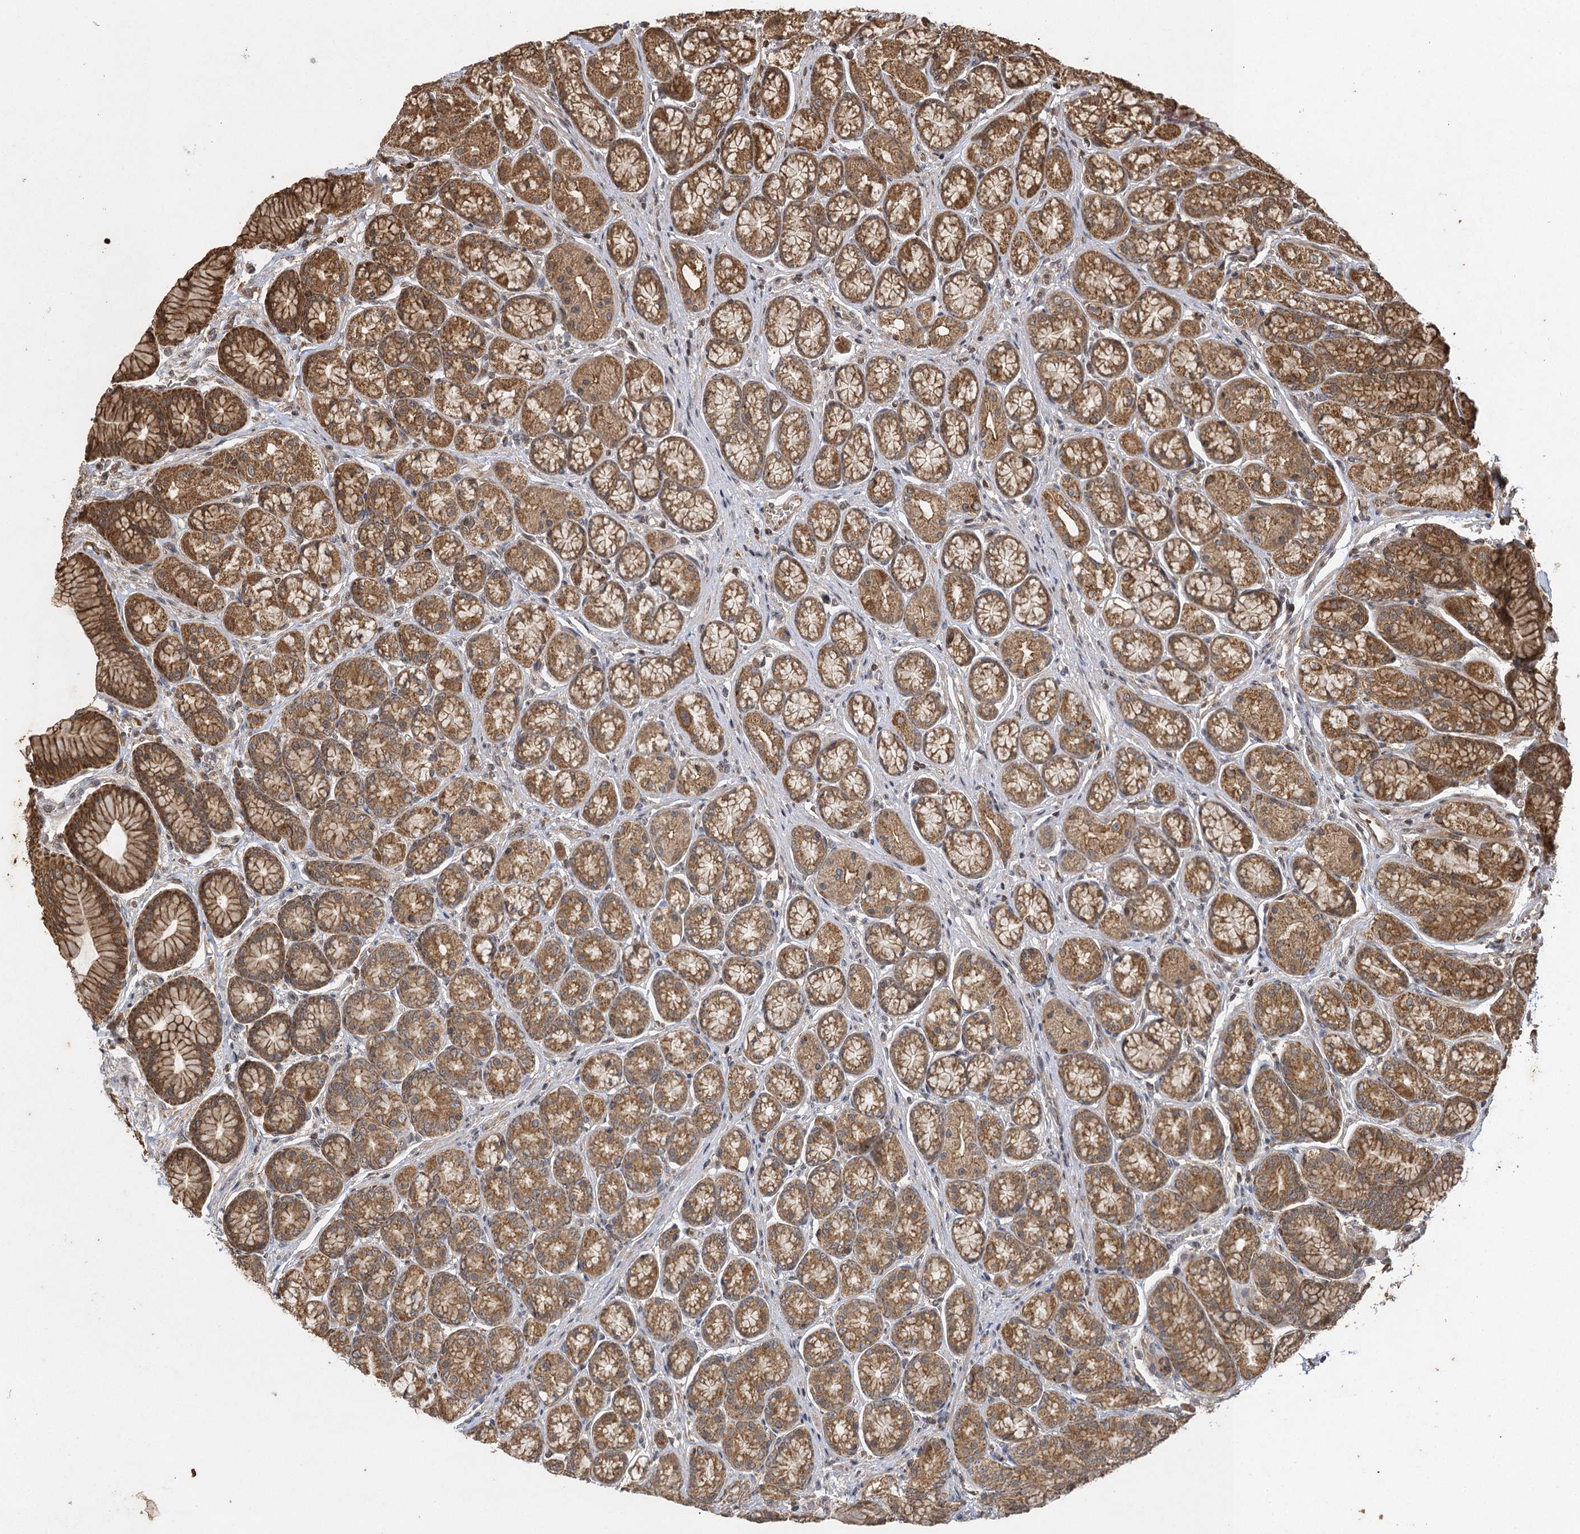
{"staining": {"intensity": "moderate", "quantity": ">75%", "location": "cytoplasmic/membranous,nuclear"}, "tissue": "stomach", "cell_type": "Glandular cells", "image_type": "normal", "snomed": [{"axis": "morphology", "description": "Normal tissue, NOS"}, {"axis": "morphology", "description": "Adenocarcinoma, NOS"}, {"axis": "morphology", "description": "Adenocarcinoma, High grade"}, {"axis": "topography", "description": "Stomach, upper"}, {"axis": "topography", "description": "Stomach"}], "caption": "Human stomach stained for a protein (brown) reveals moderate cytoplasmic/membranous,nuclear positive expression in approximately >75% of glandular cells.", "gene": "IL11RA", "patient": {"sex": "female", "age": 65}}